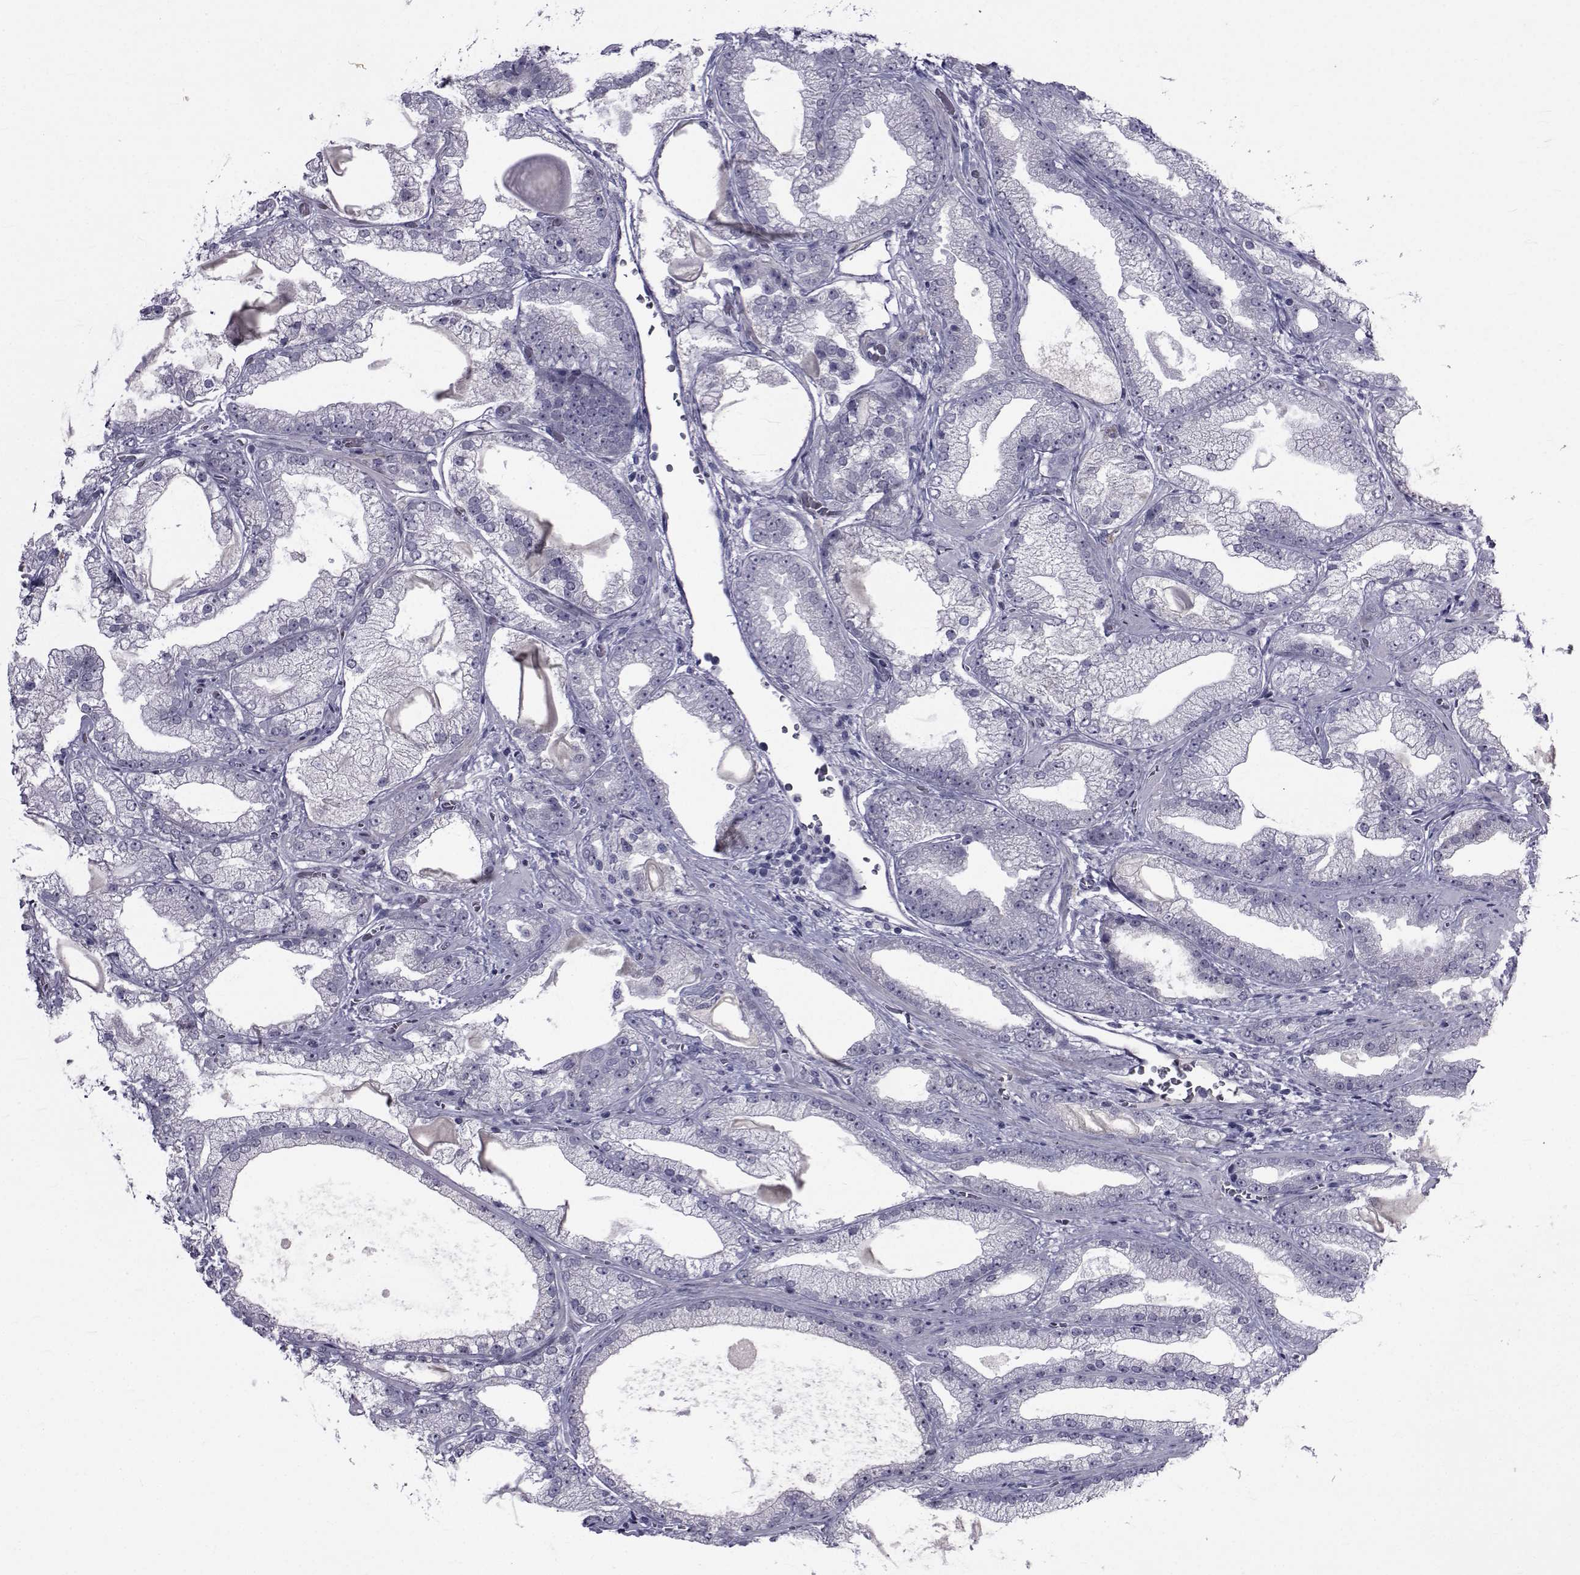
{"staining": {"intensity": "negative", "quantity": "none", "location": "none"}, "tissue": "prostate cancer", "cell_type": "Tumor cells", "image_type": "cancer", "snomed": [{"axis": "morphology", "description": "Adenocarcinoma, Low grade"}, {"axis": "topography", "description": "Prostate"}], "caption": "Immunohistochemistry photomicrograph of low-grade adenocarcinoma (prostate) stained for a protein (brown), which reveals no expression in tumor cells. The staining is performed using DAB (3,3'-diaminobenzidine) brown chromogen with nuclei counter-stained in using hematoxylin.", "gene": "PAX2", "patient": {"sex": "male", "age": 57}}